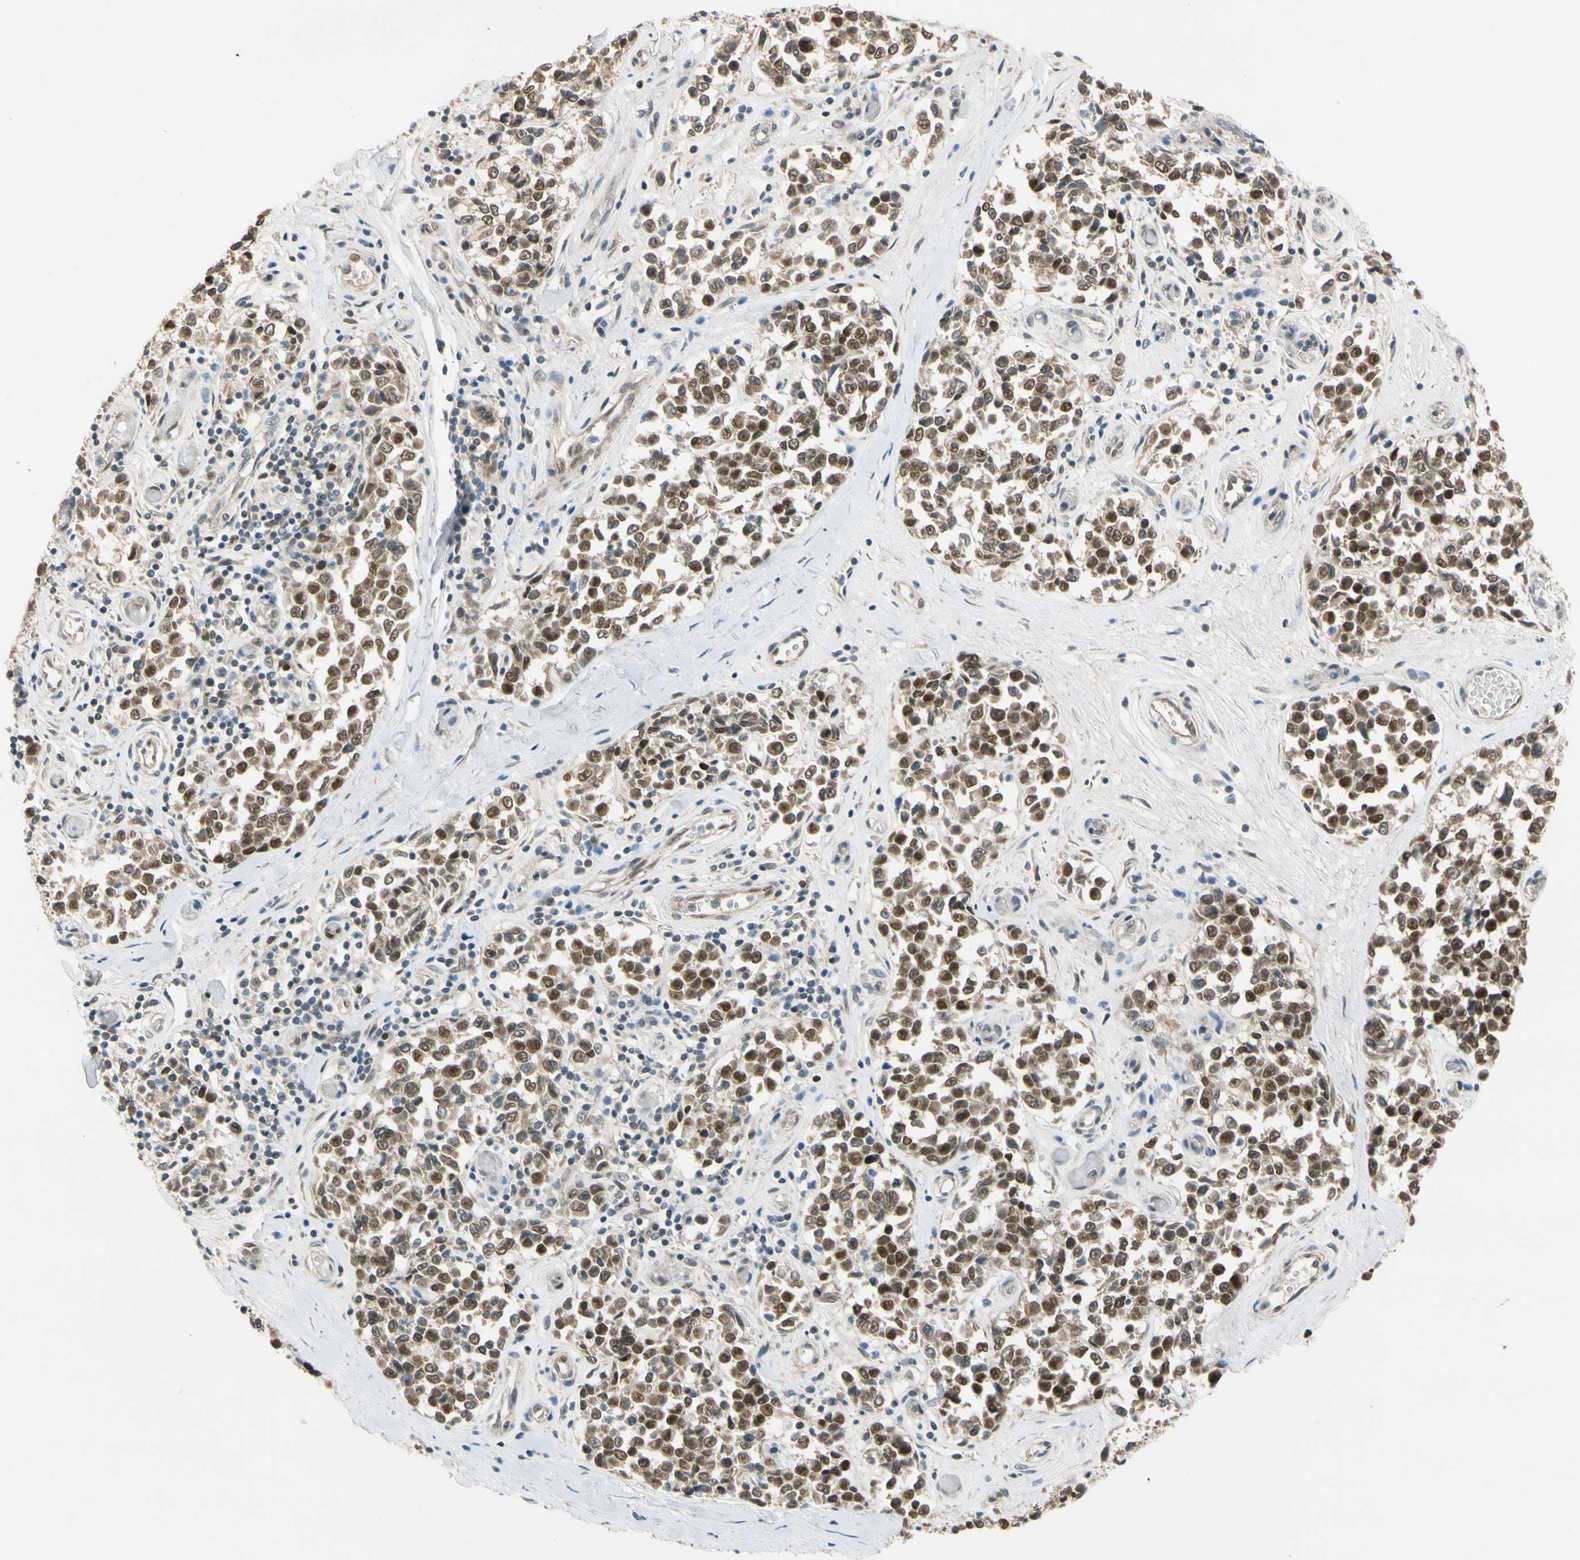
{"staining": {"intensity": "moderate", "quantity": ">75%", "location": "cytoplasmic/membranous,nuclear"}, "tissue": "melanoma", "cell_type": "Tumor cells", "image_type": "cancer", "snomed": [{"axis": "morphology", "description": "Malignant melanoma, NOS"}, {"axis": "topography", "description": "Skin"}], "caption": "Tumor cells exhibit moderate cytoplasmic/membranous and nuclear positivity in approximately >75% of cells in melanoma. Using DAB (3,3'-diaminobenzidine) (brown) and hematoxylin (blue) stains, captured at high magnification using brightfield microscopy.", "gene": "RIOX2", "patient": {"sex": "female", "age": 64}}